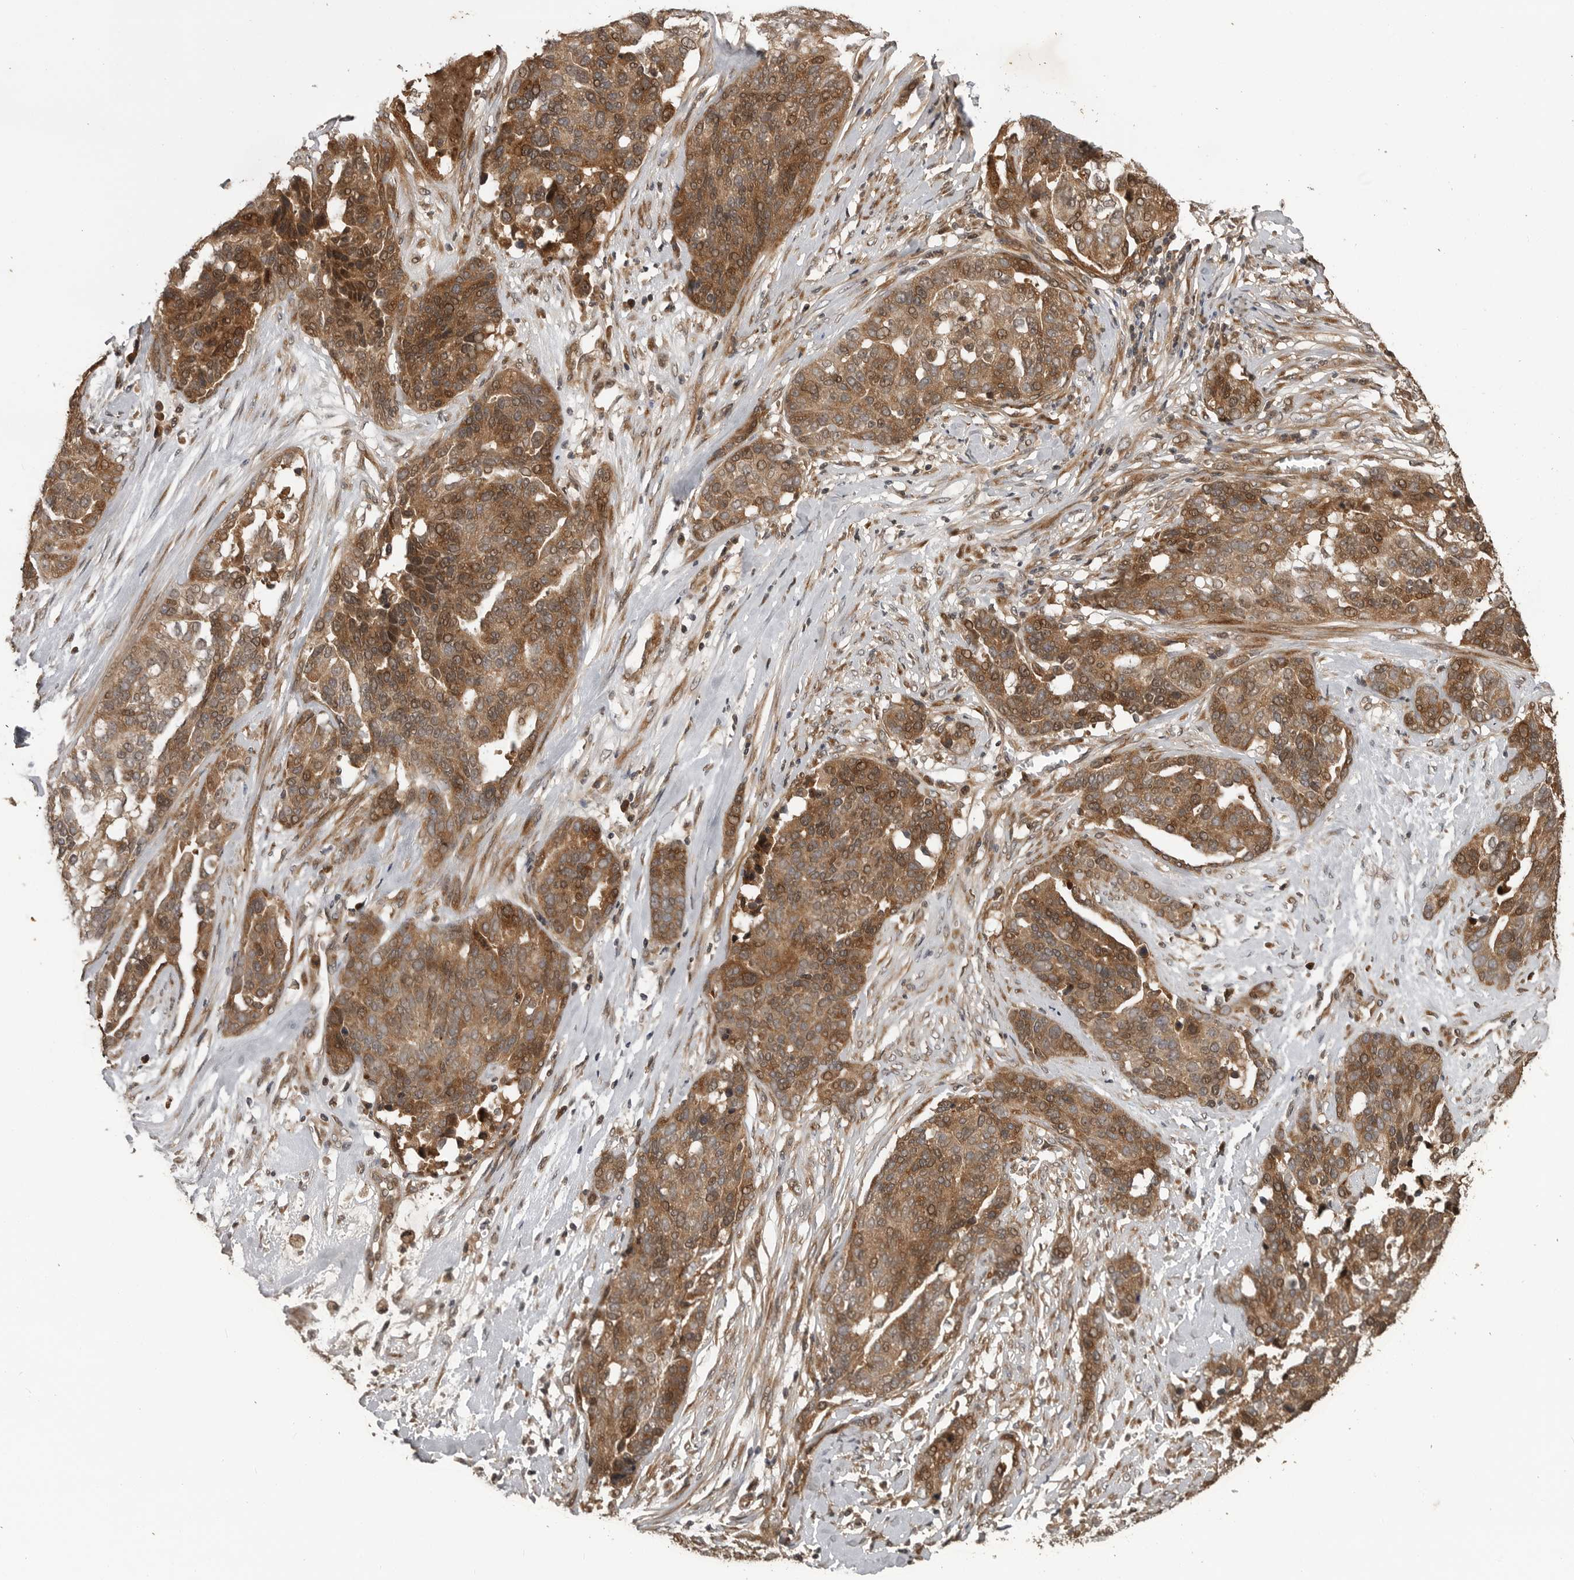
{"staining": {"intensity": "moderate", "quantity": ">75%", "location": "cytoplasmic/membranous,nuclear"}, "tissue": "ovarian cancer", "cell_type": "Tumor cells", "image_type": "cancer", "snomed": [{"axis": "morphology", "description": "Cystadenocarcinoma, serous, NOS"}, {"axis": "topography", "description": "Ovary"}], "caption": "An image showing moderate cytoplasmic/membranous and nuclear expression in approximately >75% of tumor cells in ovarian serous cystadenocarcinoma, as visualized by brown immunohistochemical staining.", "gene": "AKAP7", "patient": {"sex": "female", "age": 44}}